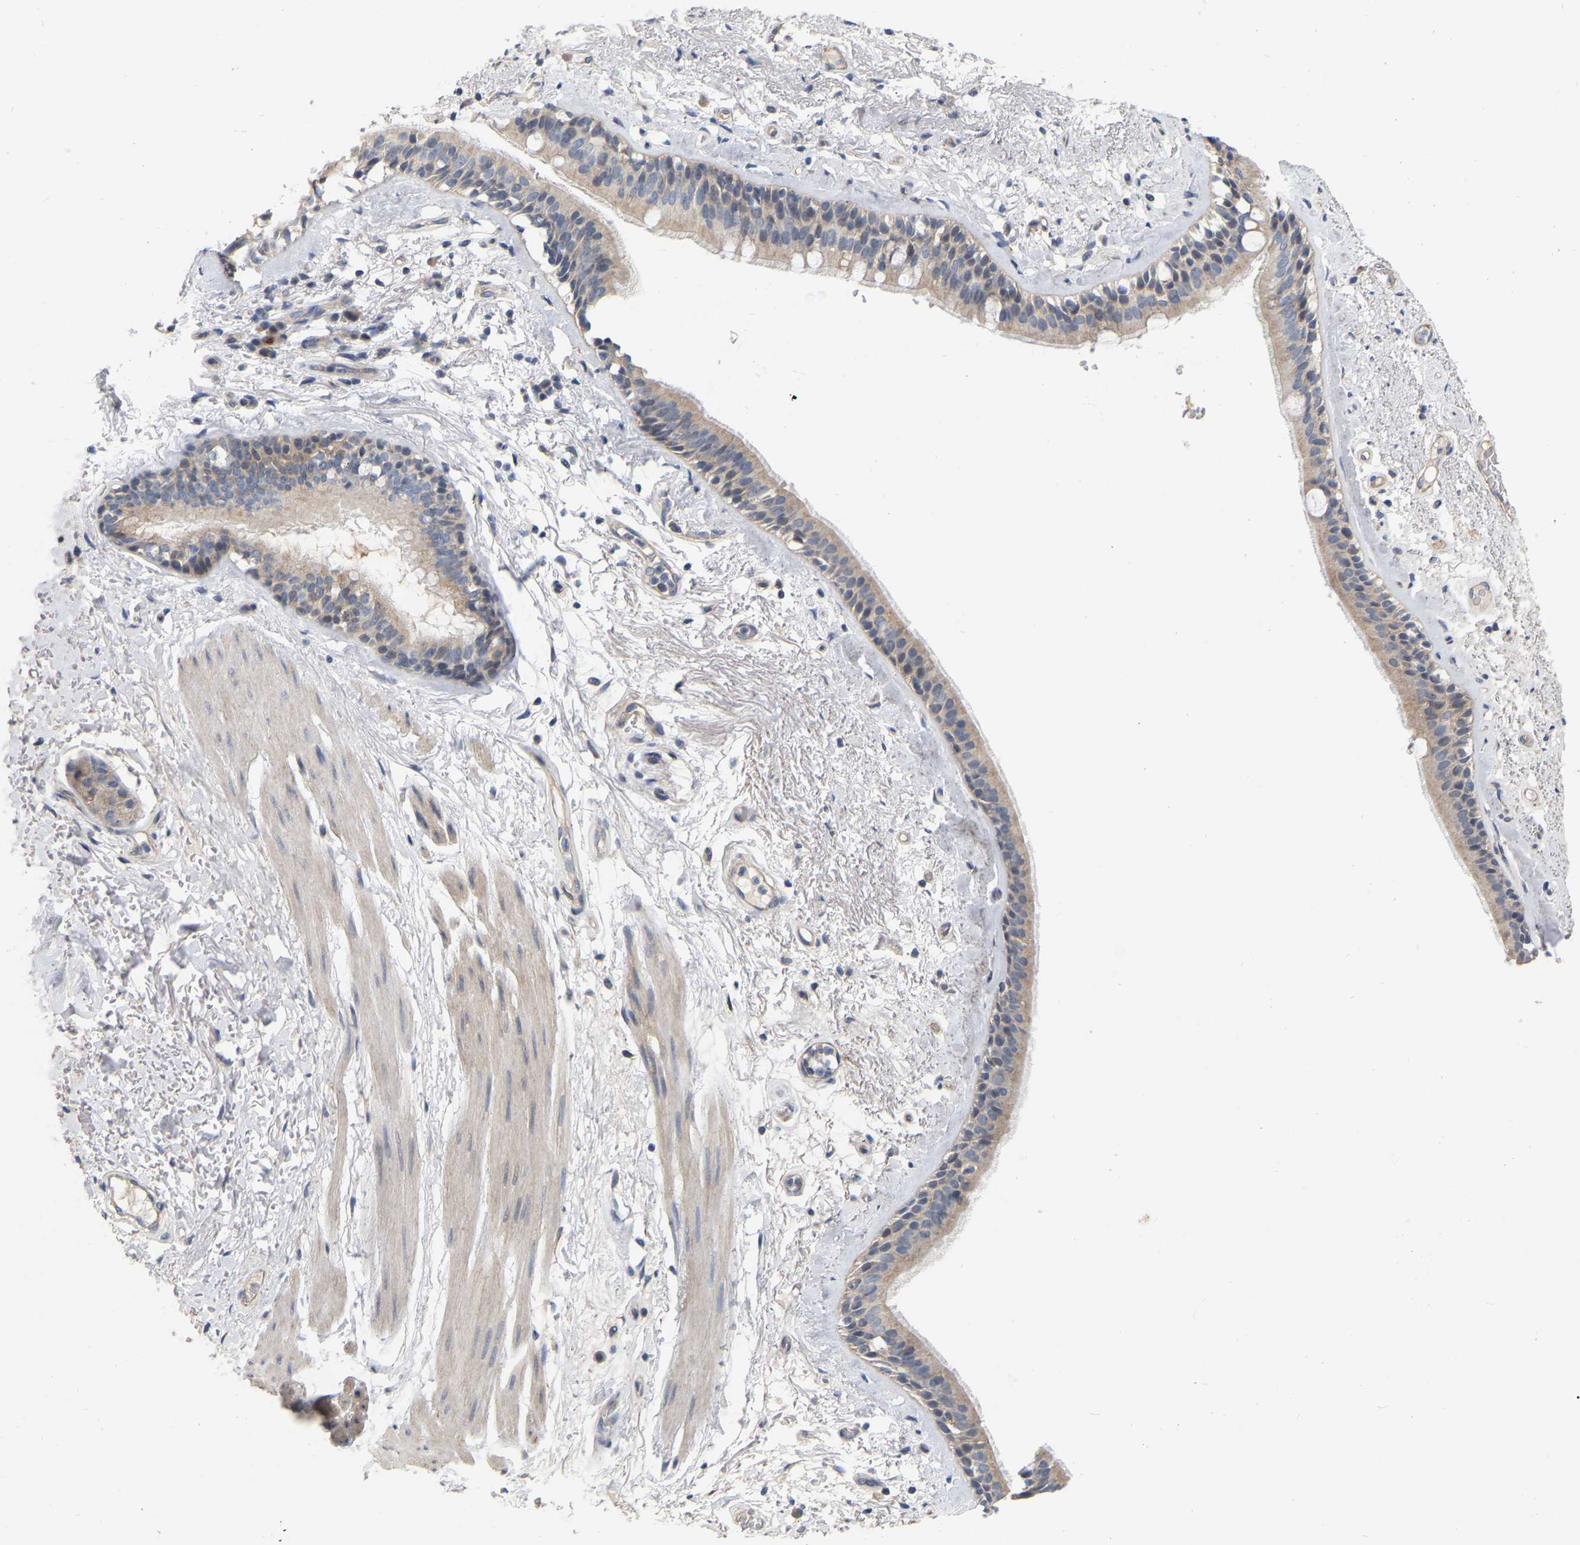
{"staining": {"intensity": "weak", "quantity": ">75%", "location": "cytoplasmic/membranous"}, "tissue": "bronchus", "cell_type": "Respiratory epithelial cells", "image_type": "normal", "snomed": [{"axis": "morphology", "description": "Normal tissue, NOS"}, {"axis": "topography", "description": "Cartilage tissue"}], "caption": "Respiratory epithelial cells show low levels of weak cytoplasmic/membranous positivity in about >75% of cells in normal bronchus.", "gene": "SSH1", "patient": {"sex": "female", "age": 63}}